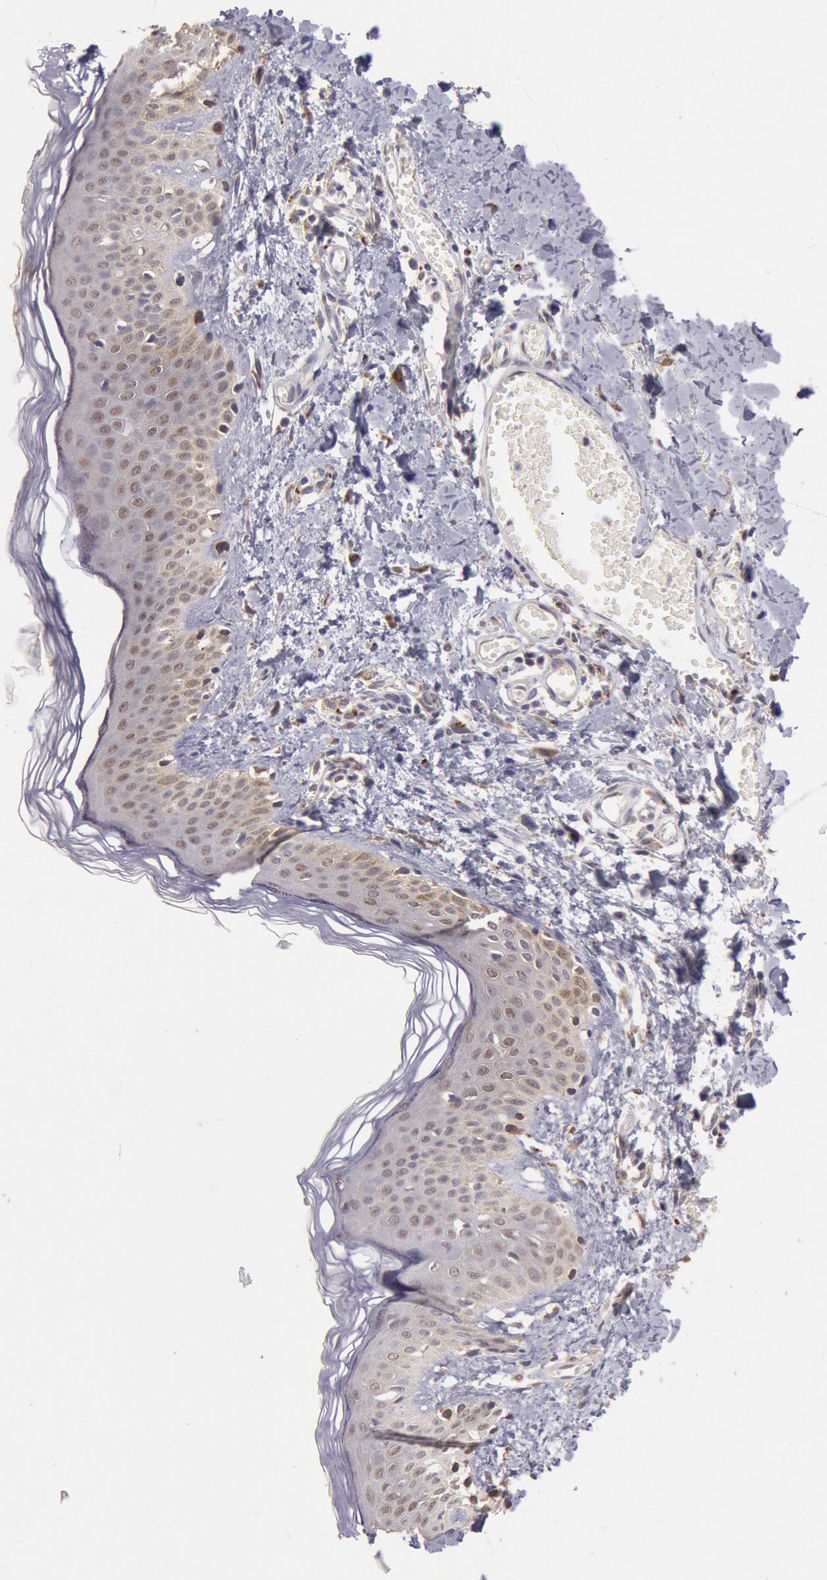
{"staining": {"intensity": "moderate", "quantity": ">75%", "location": "cytoplasmic/membranous"}, "tissue": "skin", "cell_type": "Fibroblasts", "image_type": "normal", "snomed": [{"axis": "morphology", "description": "Normal tissue, NOS"}, {"axis": "morphology", "description": "Sarcoma, NOS"}, {"axis": "topography", "description": "Skin"}, {"axis": "topography", "description": "Soft tissue"}], "caption": "Immunohistochemistry staining of normal skin, which reveals medium levels of moderate cytoplasmic/membranous positivity in about >75% of fibroblasts indicating moderate cytoplasmic/membranous protein positivity. The staining was performed using DAB (3,3'-diaminobenzidine) (brown) for protein detection and nuclei were counterstained in hematoxylin (blue).", "gene": "COMT", "patient": {"sex": "female", "age": 51}}